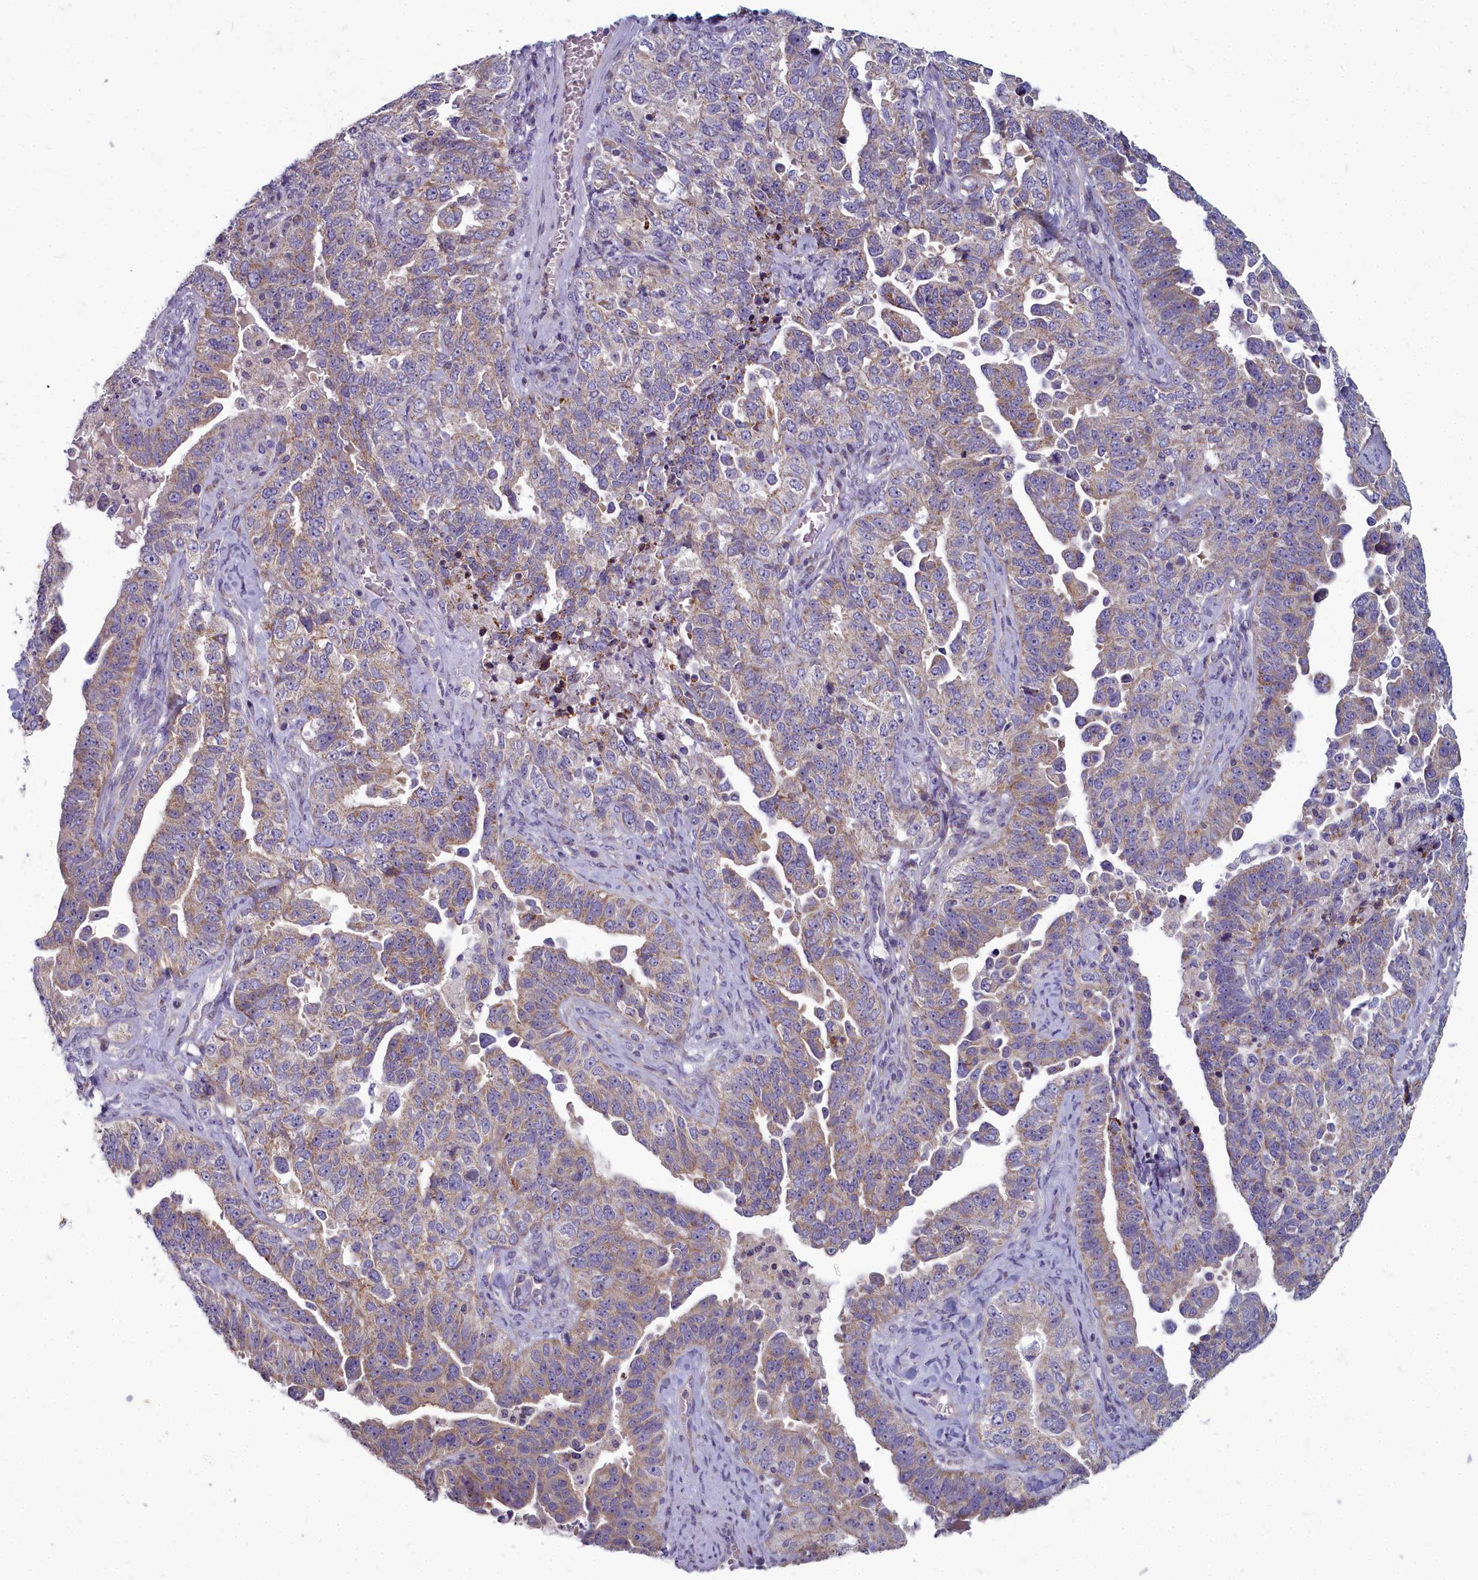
{"staining": {"intensity": "weak", "quantity": "25%-75%", "location": "cytoplasmic/membranous"}, "tissue": "ovarian cancer", "cell_type": "Tumor cells", "image_type": "cancer", "snomed": [{"axis": "morphology", "description": "Carcinoma, endometroid"}, {"axis": "topography", "description": "Ovary"}], "caption": "The histopathology image demonstrates a brown stain indicating the presence of a protein in the cytoplasmic/membranous of tumor cells in ovarian endometroid carcinoma.", "gene": "INSYN2A", "patient": {"sex": "female", "age": 62}}